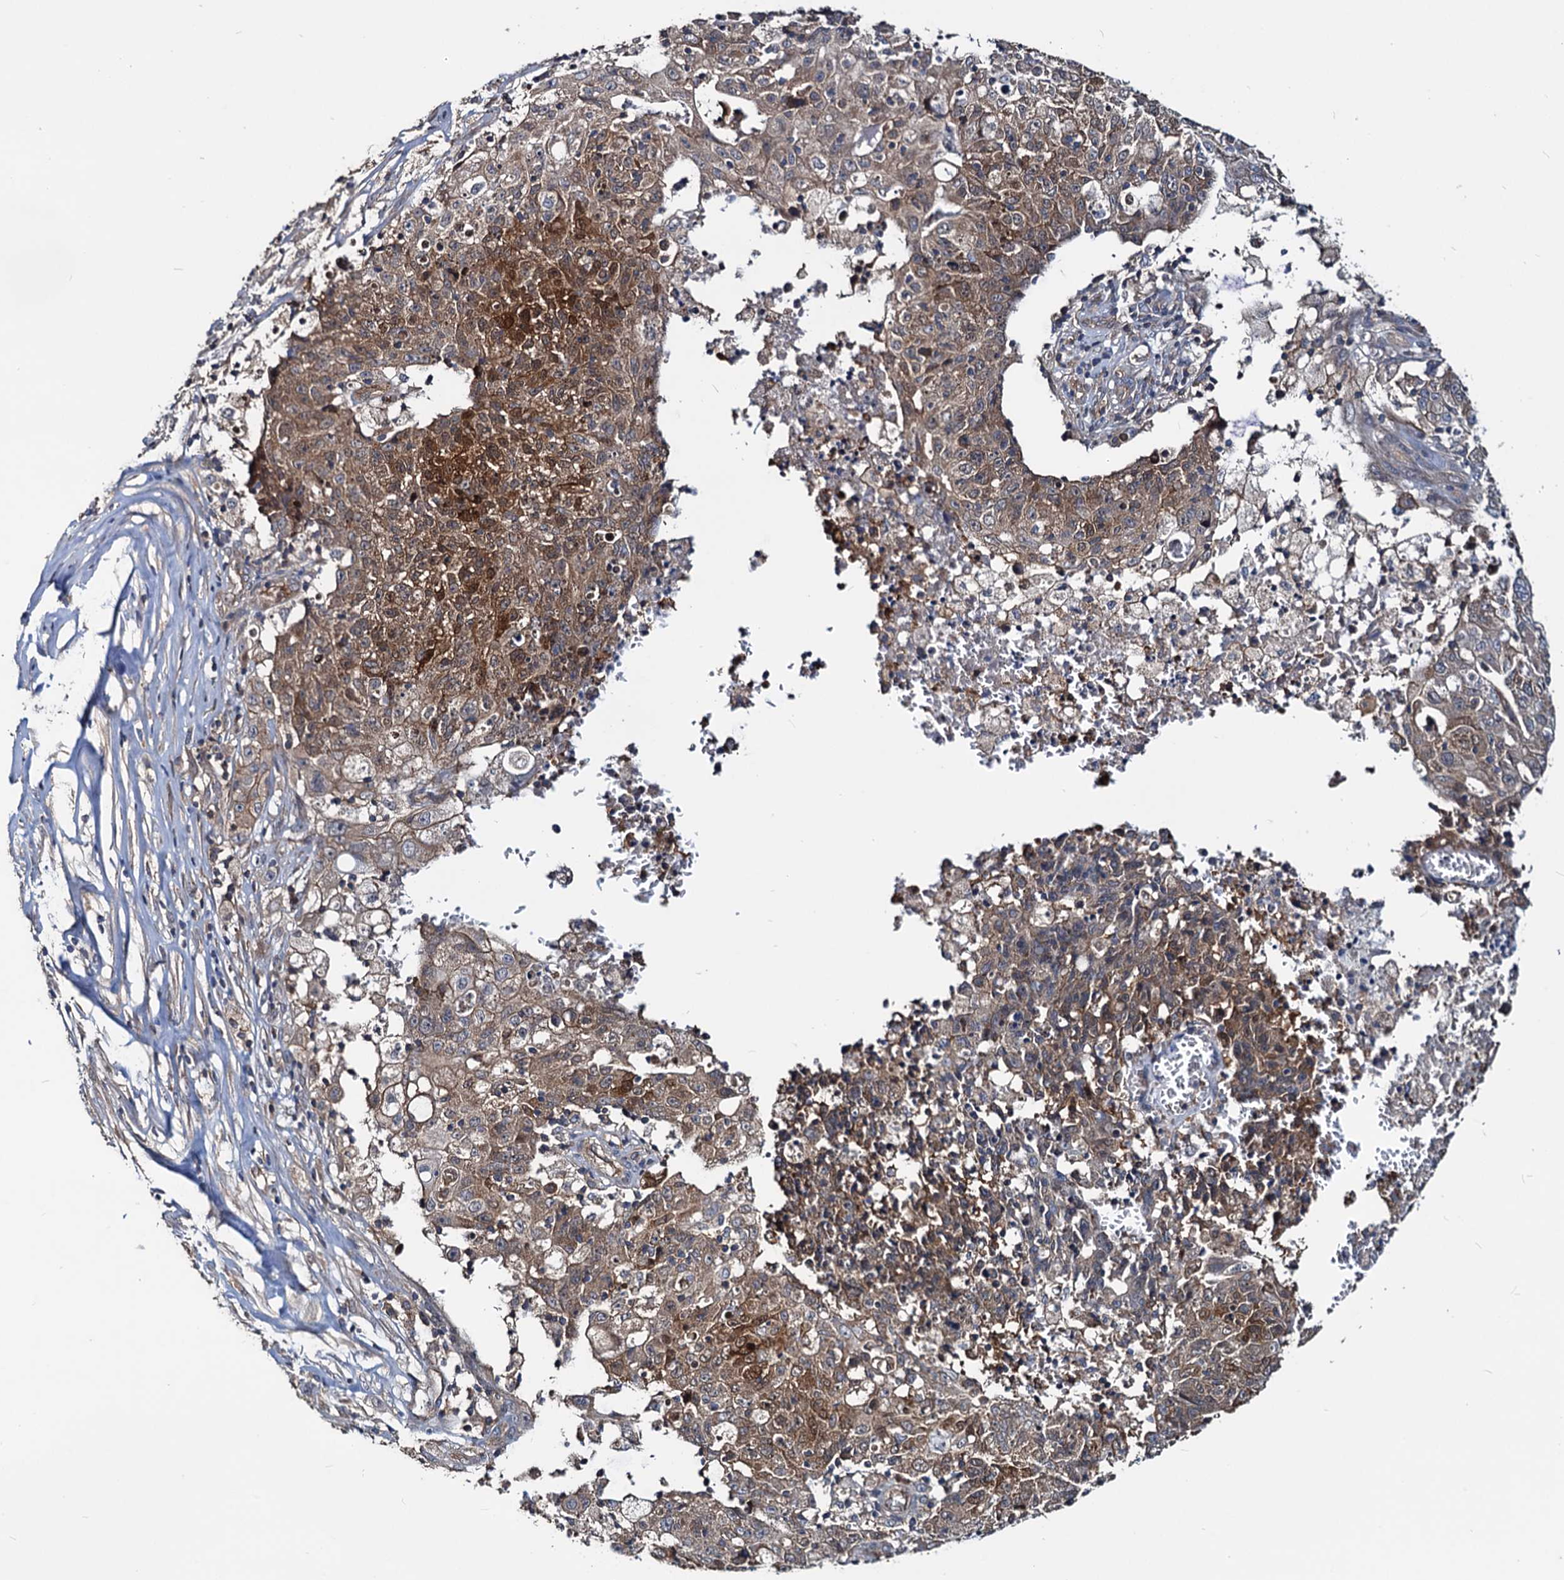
{"staining": {"intensity": "moderate", "quantity": ">75%", "location": "cytoplasmic/membranous"}, "tissue": "ovarian cancer", "cell_type": "Tumor cells", "image_type": "cancer", "snomed": [{"axis": "morphology", "description": "Carcinoma, endometroid"}, {"axis": "topography", "description": "Ovary"}], "caption": "Ovarian endometroid carcinoma tissue demonstrates moderate cytoplasmic/membranous staining in about >75% of tumor cells", "gene": "IDI1", "patient": {"sex": "female", "age": 42}}